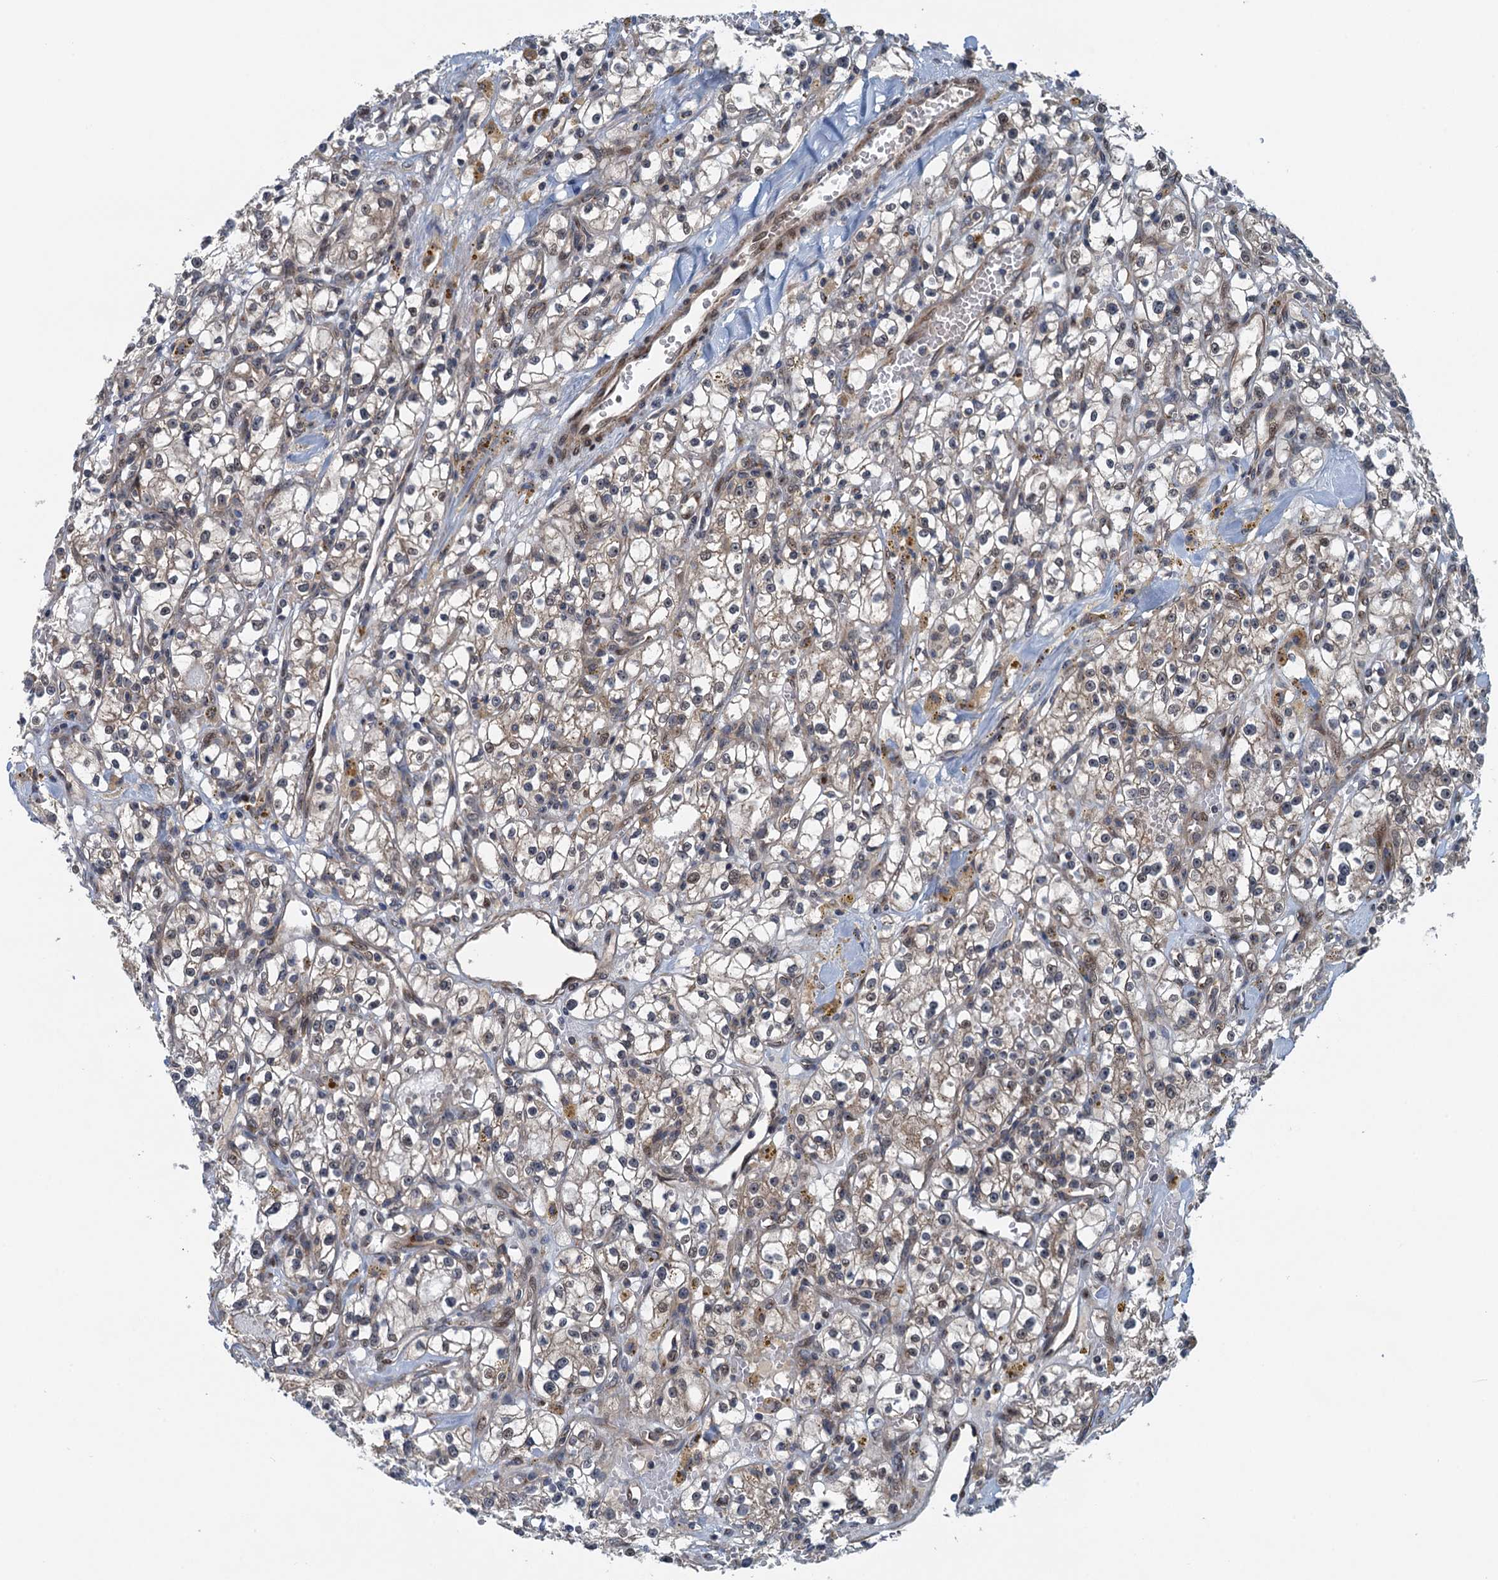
{"staining": {"intensity": "weak", "quantity": "25%-75%", "location": "cytoplasmic/membranous,nuclear"}, "tissue": "renal cancer", "cell_type": "Tumor cells", "image_type": "cancer", "snomed": [{"axis": "morphology", "description": "Adenocarcinoma, NOS"}, {"axis": "topography", "description": "Kidney"}], "caption": "Human renal adenocarcinoma stained for a protein (brown) displays weak cytoplasmic/membranous and nuclear positive positivity in about 25%-75% of tumor cells.", "gene": "DYNC2I2", "patient": {"sex": "male", "age": 56}}